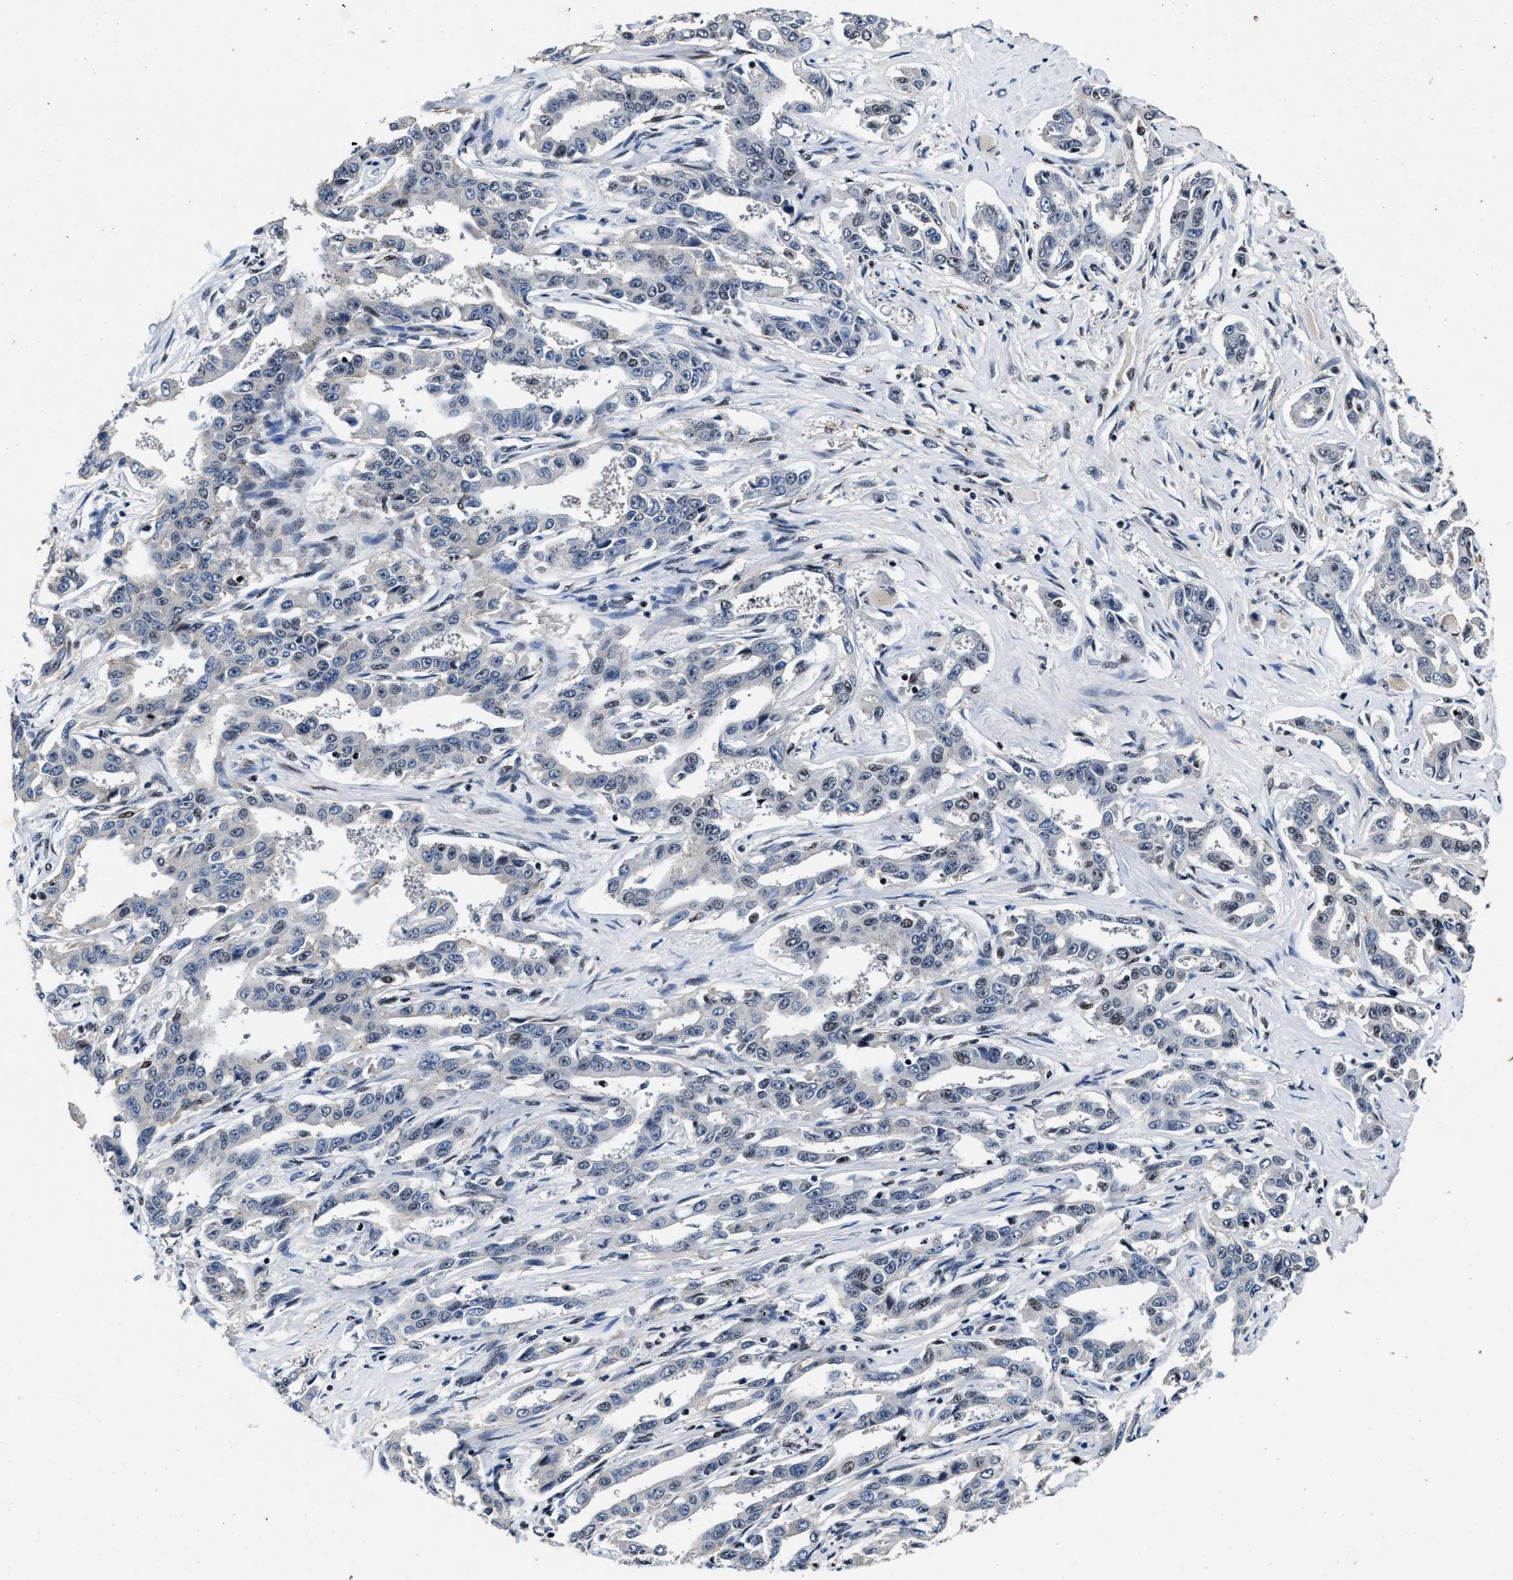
{"staining": {"intensity": "weak", "quantity": "<25%", "location": "nuclear"}, "tissue": "liver cancer", "cell_type": "Tumor cells", "image_type": "cancer", "snomed": [{"axis": "morphology", "description": "Cholangiocarcinoma"}, {"axis": "topography", "description": "Liver"}], "caption": "High power microscopy histopathology image of an immunohistochemistry image of liver cancer, revealing no significant expression in tumor cells.", "gene": "ZNF233", "patient": {"sex": "male", "age": 59}}